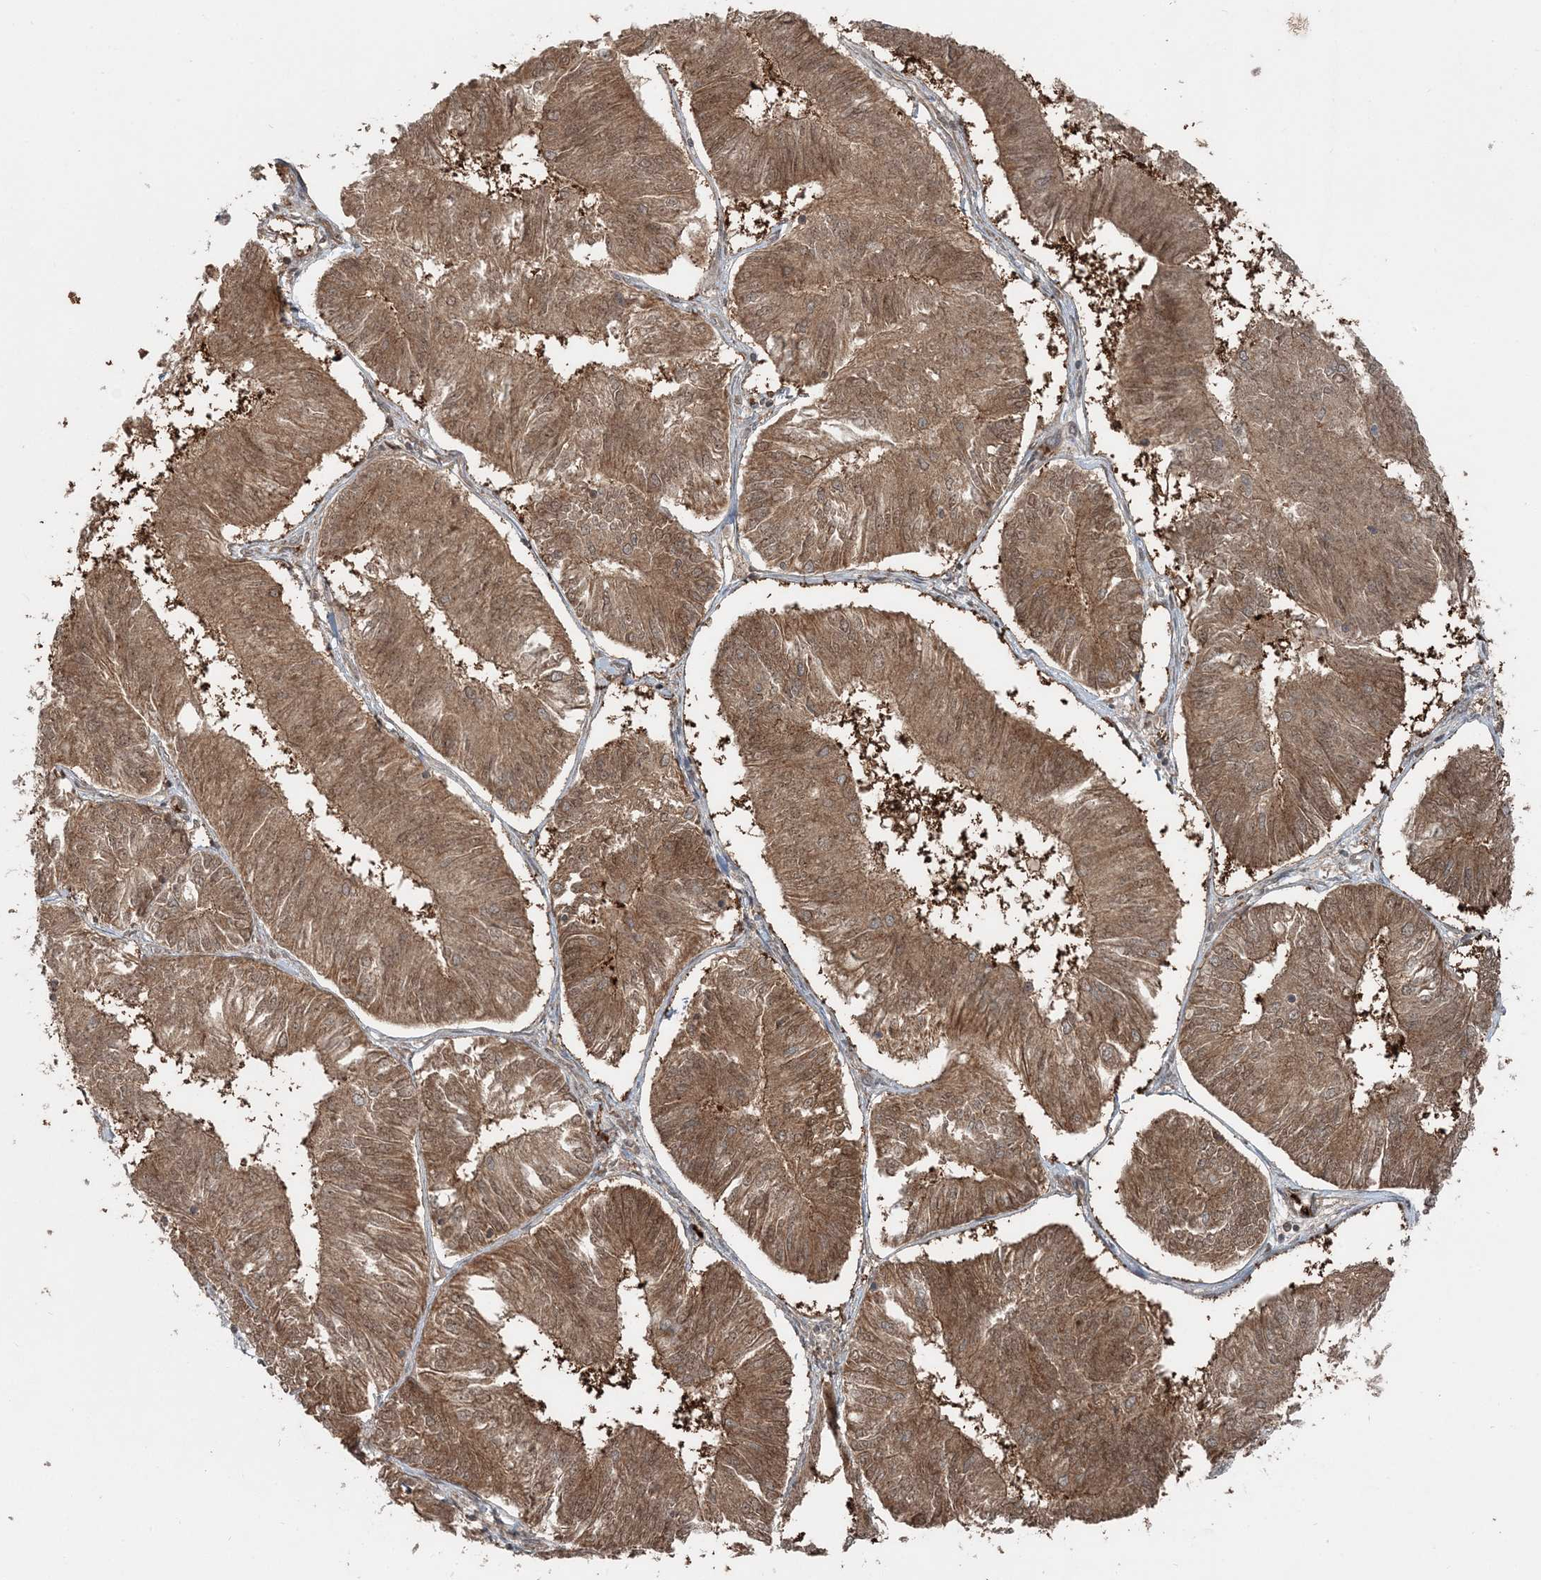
{"staining": {"intensity": "moderate", "quantity": ">75%", "location": "cytoplasmic/membranous,nuclear"}, "tissue": "endometrial cancer", "cell_type": "Tumor cells", "image_type": "cancer", "snomed": [{"axis": "morphology", "description": "Adenocarcinoma, NOS"}, {"axis": "topography", "description": "Endometrium"}], "caption": "Endometrial adenocarcinoma tissue displays moderate cytoplasmic/membranous and nuclear staining in approximately >75% of tumor cells (DAB (3,3'-diaminobenzidine) IHC with brightfield microscopy, high magnification).", "gene": "FBXL17", "patient": {"sex": "female", "age": 58}}